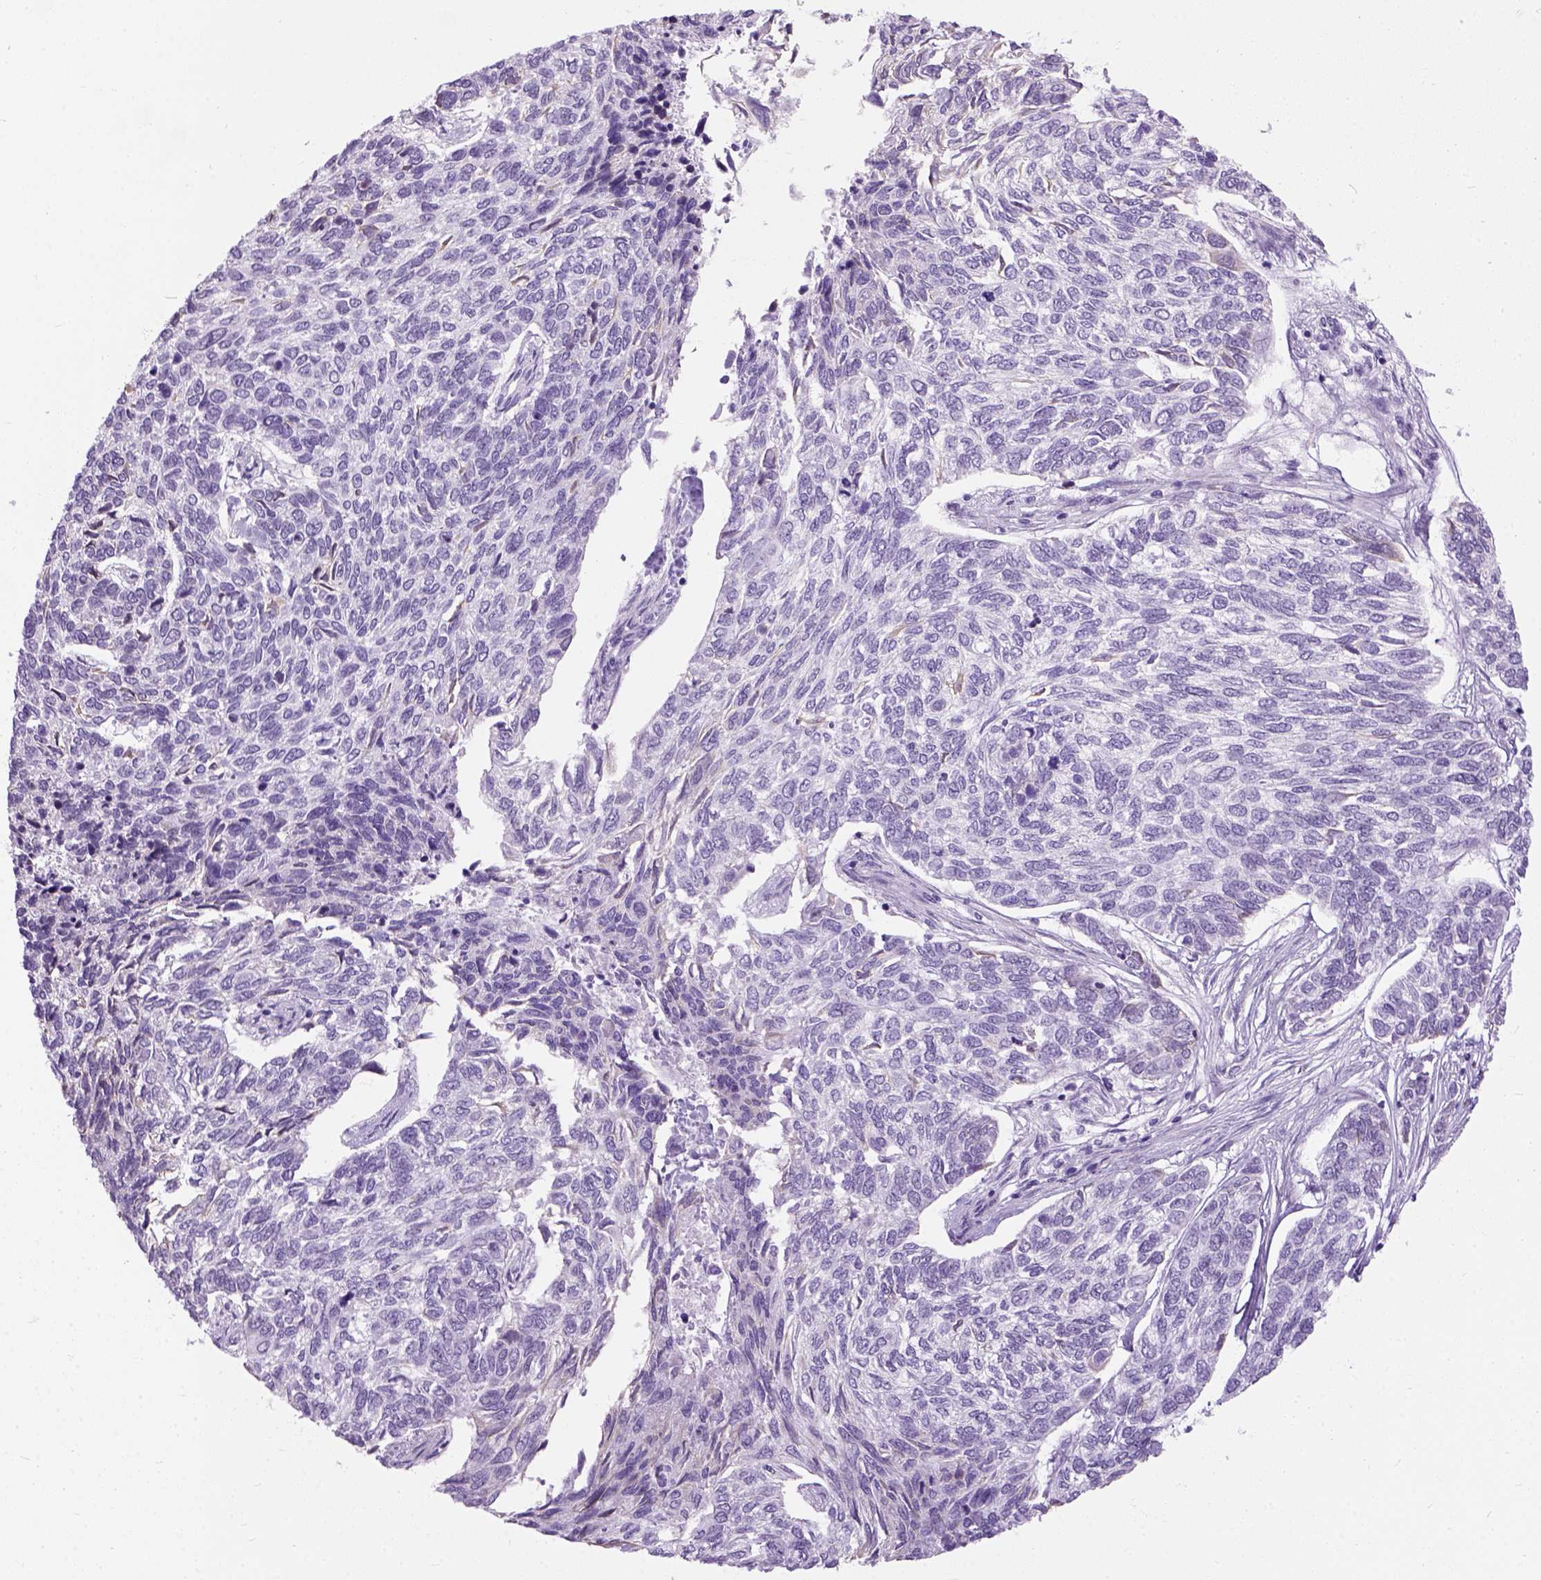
{"staining": {"intensity": "negative", "quantity": "none", "location": "none"}, "tissue": "skin cancer", "cell_type": "Tumor cells", "image_type": "cancer", "snomed": [{"axis": "morphology", "description": "Basal cell carcinoma"}, {"axis": "topography", "description": "Skin"}], "caption": "IHC image of human skin cancer (basal cell carcinoma) stained for a protein (brown), which exhibits no staining in tumor cells. (DAB (3,3'-diaminobenzidine) immunohistochemistry with hematoxylin counter stain).", "gene": "AXDND1", "patient": {"sex": "female", "age": 65}}